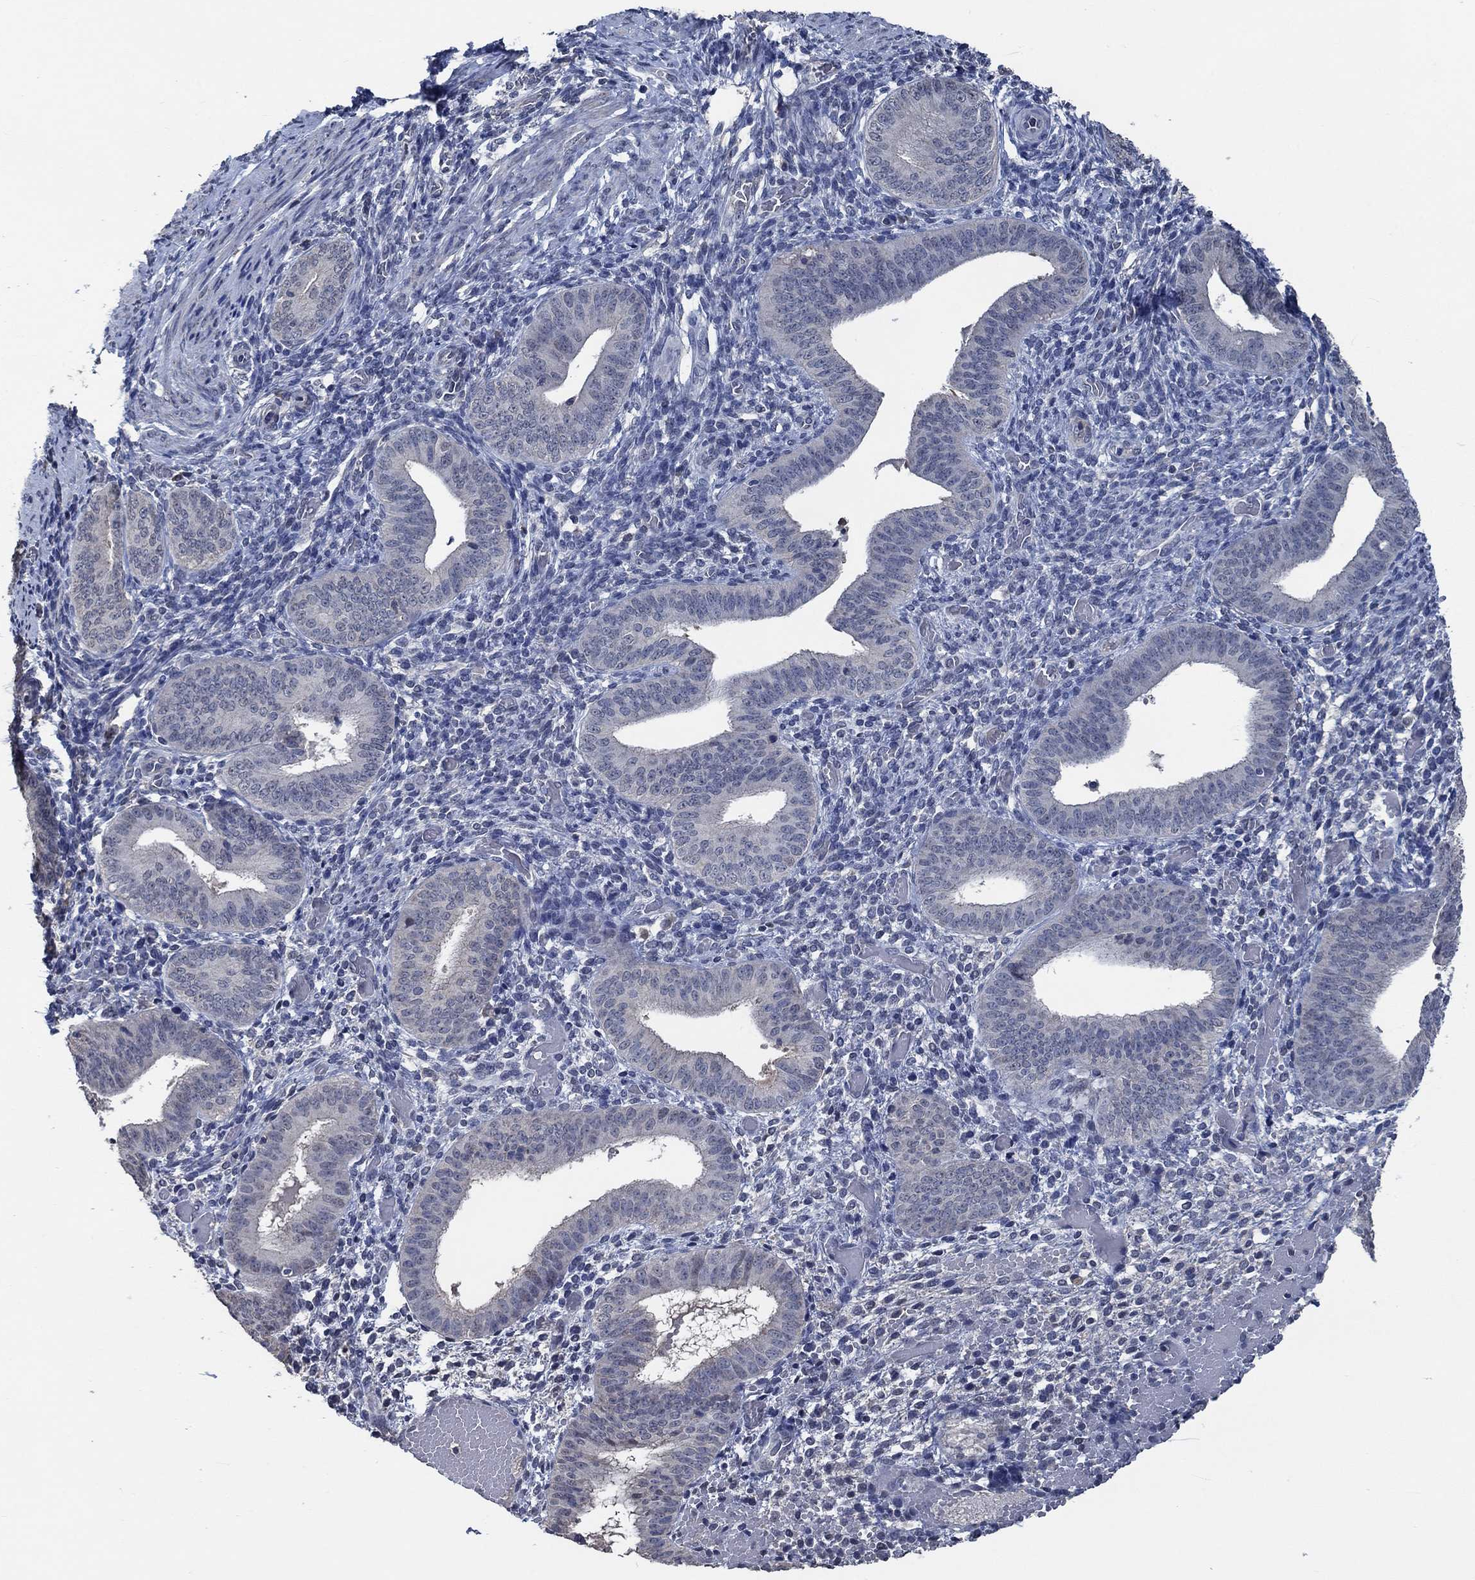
{"staining": {"intensity": "negative", "quantity": "none", "location": "none"}, "tissue": "endometrium", "cell_type": "Cells in endometrial stroma", "image_type": "normal", "snomed": [{"axis": "morphology", "description": "Normal tissue, NOS"}, {"axis": "topography", "description": "Endometrium"}], "caption": "An immunohistochemistry photomicrograph of unremarkable endometrium is shown. There is no staining in cells in endometrial stroma of endometrium. (Brightfield microscopy of DAB (3,3'-diaminobenzidine) immunohistochemistry (IHC) at high magnification).", "gene": "OBSCN", "patient": {"sex": "female", "age": 42}}